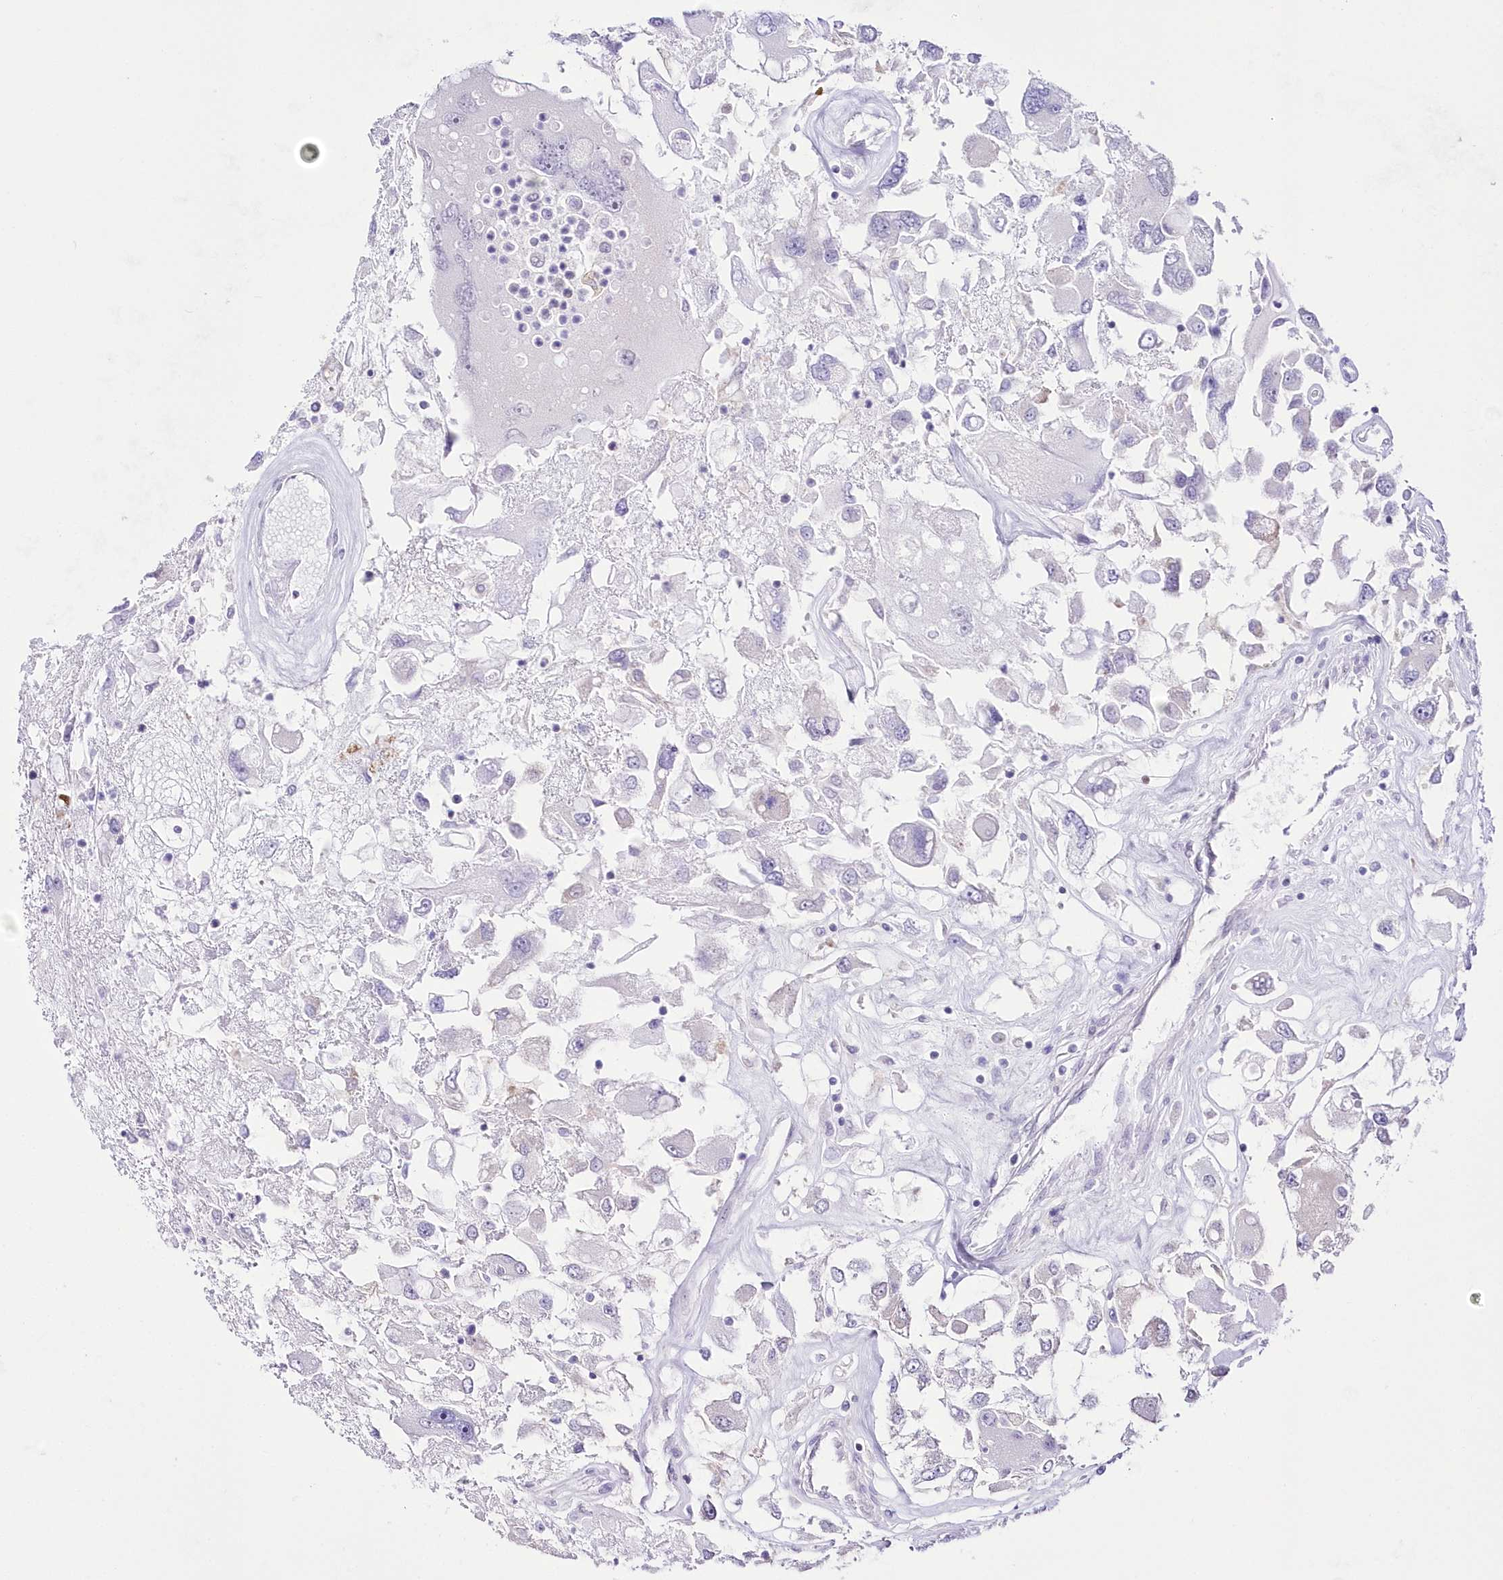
{"staining": {"intensity": "negative", "quantity": "none", "location": "none"}, "tissue": "renal cancer", "cell_type": "Tumor cells", "image_type": "cancer", "snomed": [{"axis": "morphology", "description": "Adenocarcinoma, NOS"}, {"axis": "topography", "description": "Kidney"}], "caption": "The image demonstrates no staining of tumor cells in renal cancer.", "gene": "UBA6", "patient": {"sex": "female", "age": 52}}